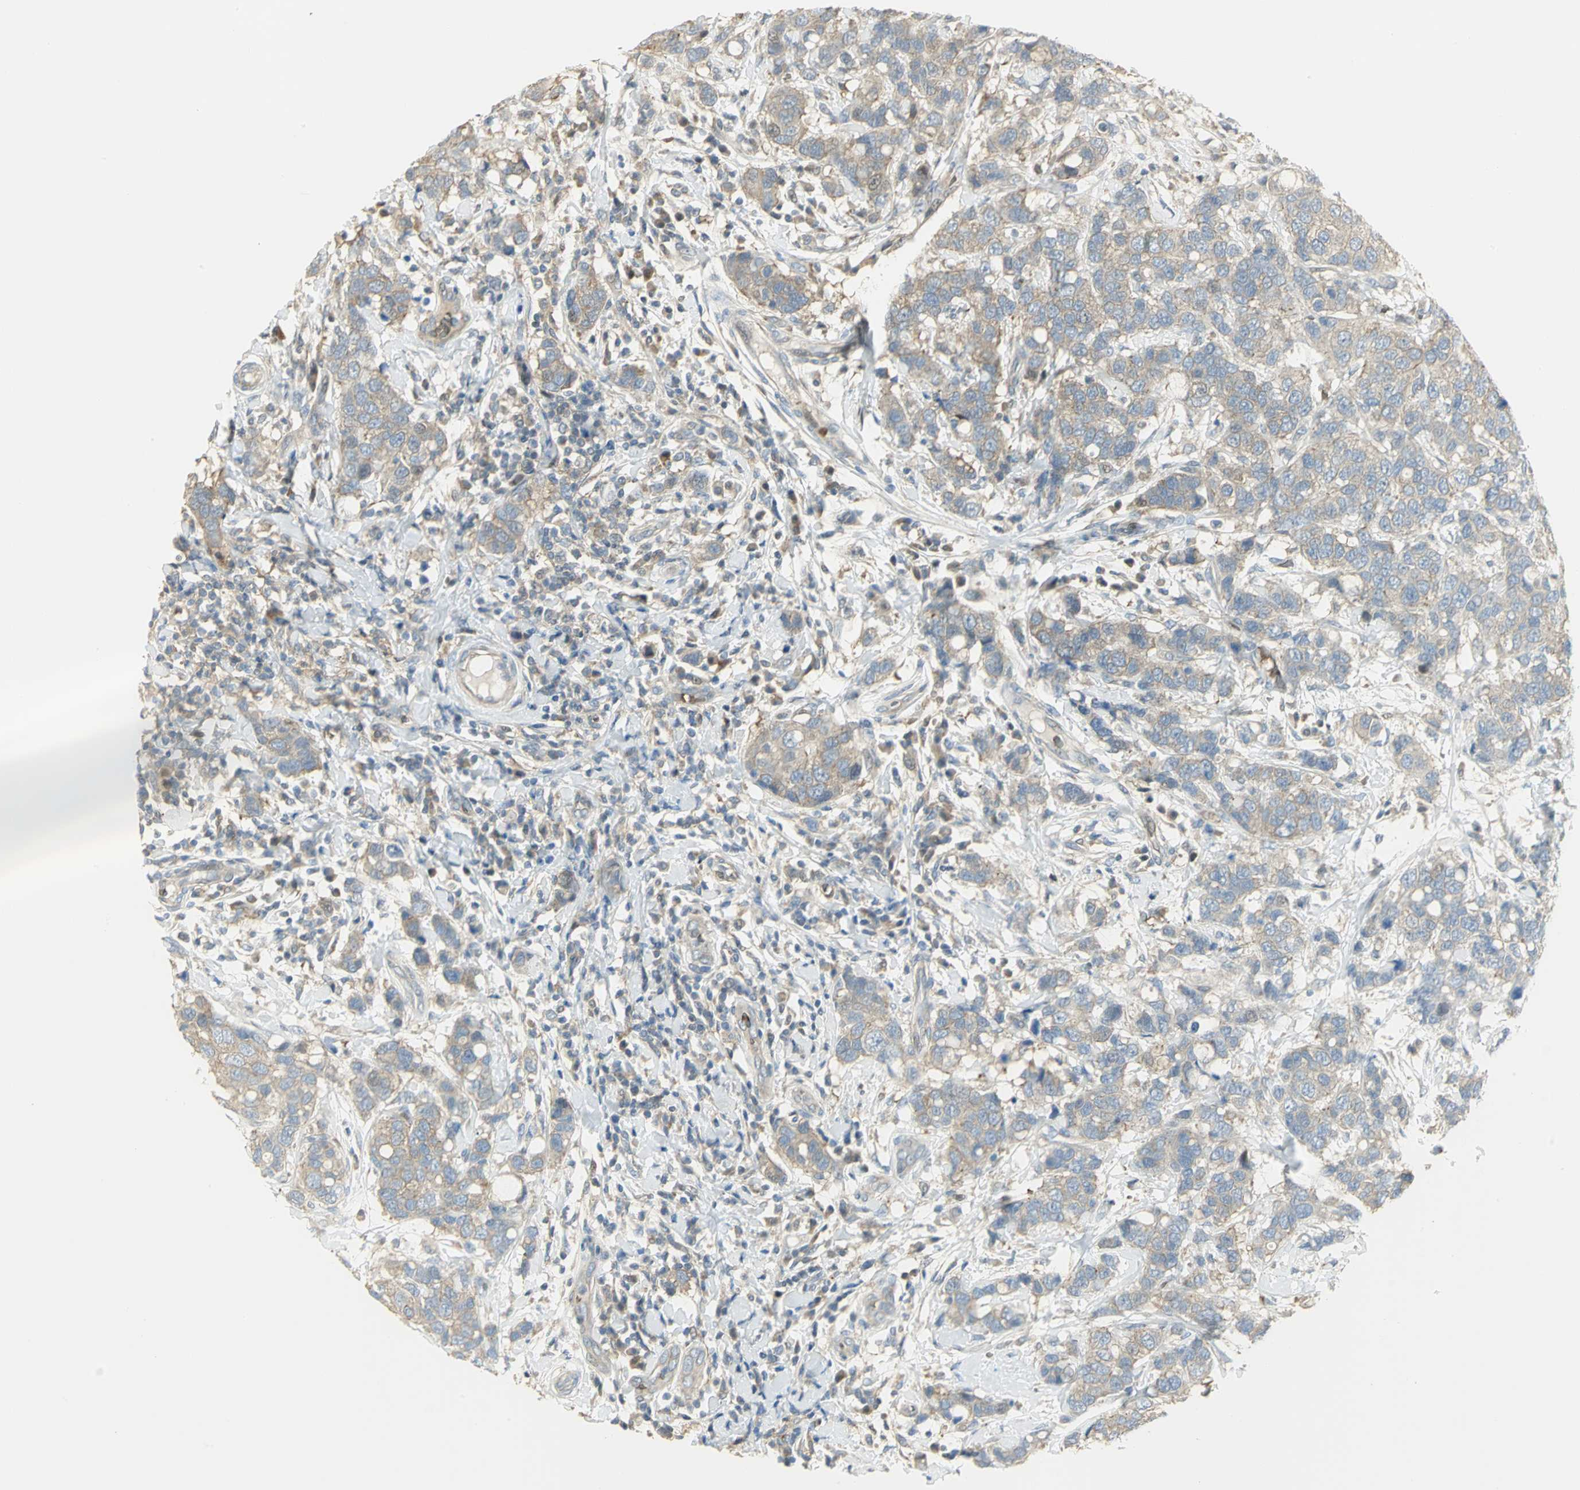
{"staining": {"intensity": "moderate", "quantity": ">75%", "location": "cytoplasmic/membranous"}, "tissue": "breast cancer", "cell_type": "Tumor cells", "image_type": "cancer", "snomed": [{"axis": "morphology", "description": "Duct carcinoma"}, {"axis": "topography", "description": "Breast"}], "caption": "Immunohistochemistry histopathology image of breast cancer (infiltrating ductal carcinoma) stained for a protein (brown), which shows medium levels of moderate cytoplasmic/membranous staining in about >75% of tumor cells.", "gene": "ANK1", "patient": {"sex": "female", "age": 27}}